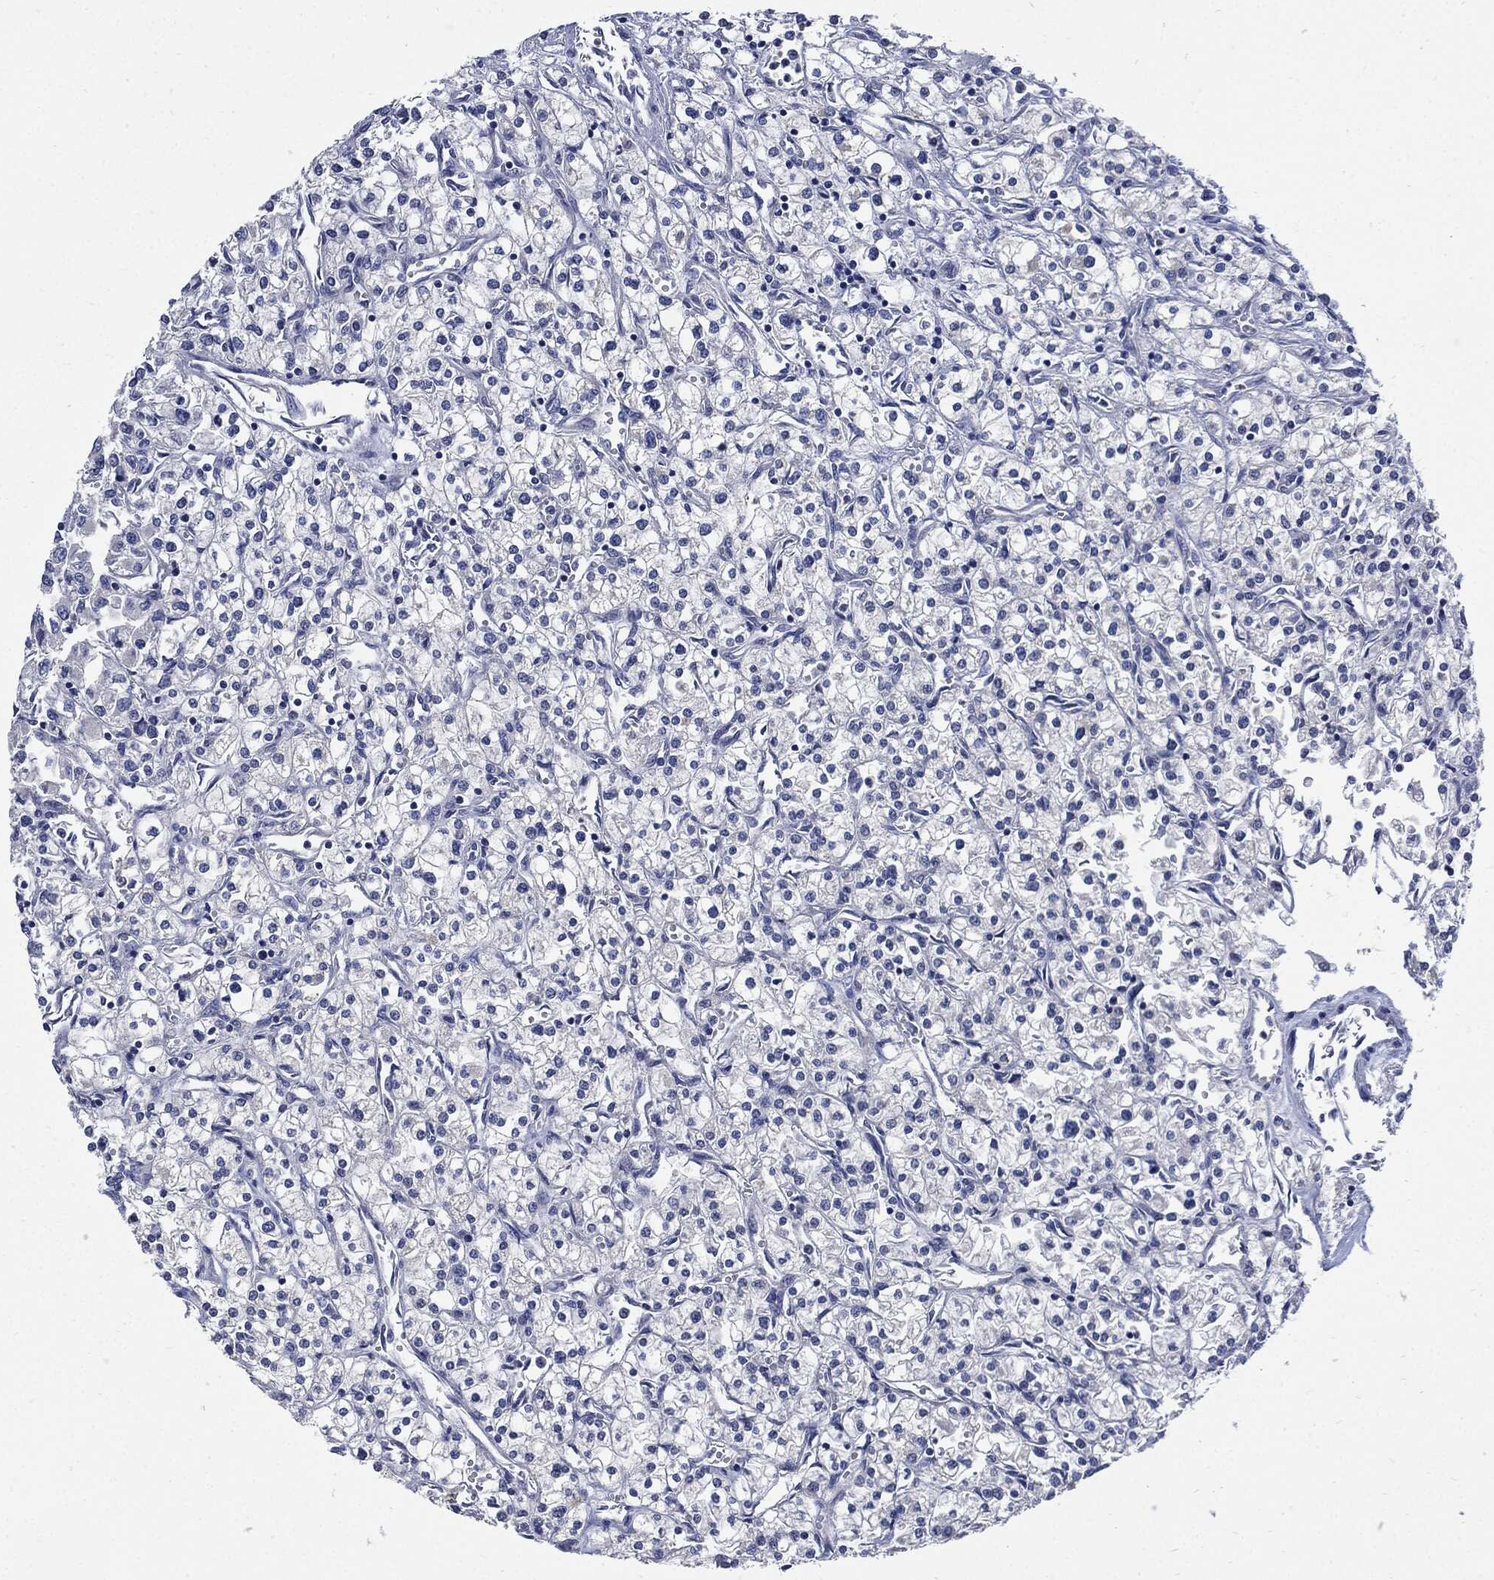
{"staining": {"intensity": "negative", "quantity": "none", "location": "none"}, "tissue": "renal cancer", "cell_type": "Tumor cells", "image_type": "cancer", "snomed": [{"axis": "morphology", "description": "Adenocarcinoma, NOS"}, {"axis": "topography", "description": "Kidney"}], "caption": "There is no significant expression in tumor cells of renal adenocarcinoma. (Brightfield microscopy of DAB immunohistochemistry (IHC) at high magnification).", "gene": "CPE", "patient": {"sex": "male", "age": 80}}